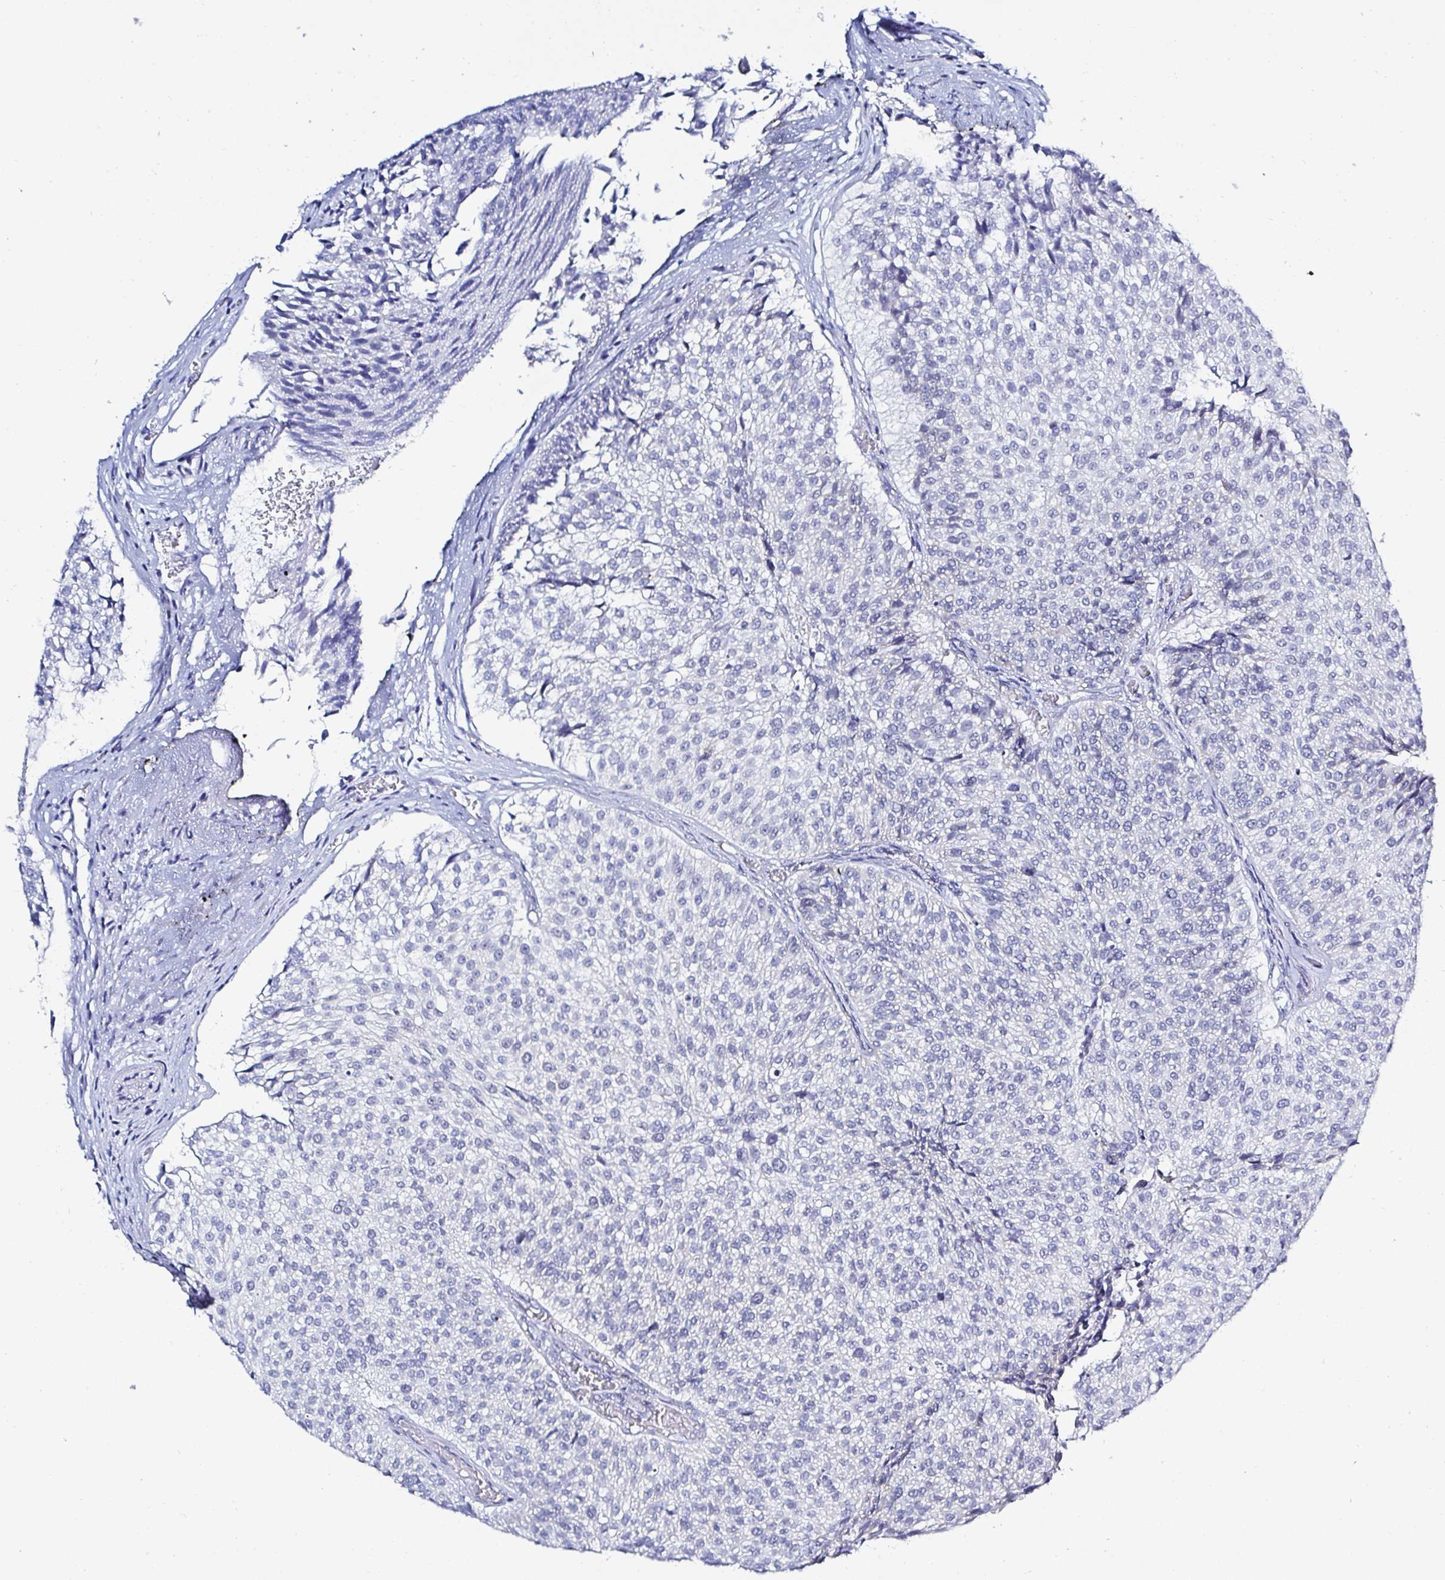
{"staining": {"intensity": "negative", "quantity": "none", "location": "none"}, "tissue": "urothelial cancer", "cell_type": "Tumor cells", "image_type": "cancer", "snomed": [{"axis": "morphology", "description": "Urothelial carcinoma, Low grade"}, {"axis": "topography", "description": "Urinary bladder"}], "caption": "An immunohistochemistry (IHC) micrograph of urothelial cancer is shown. There is no staining in tumor cells of urothelial cancer.", "gene": "OR10K1", "patient": {"sex": "male", "age": 80}}